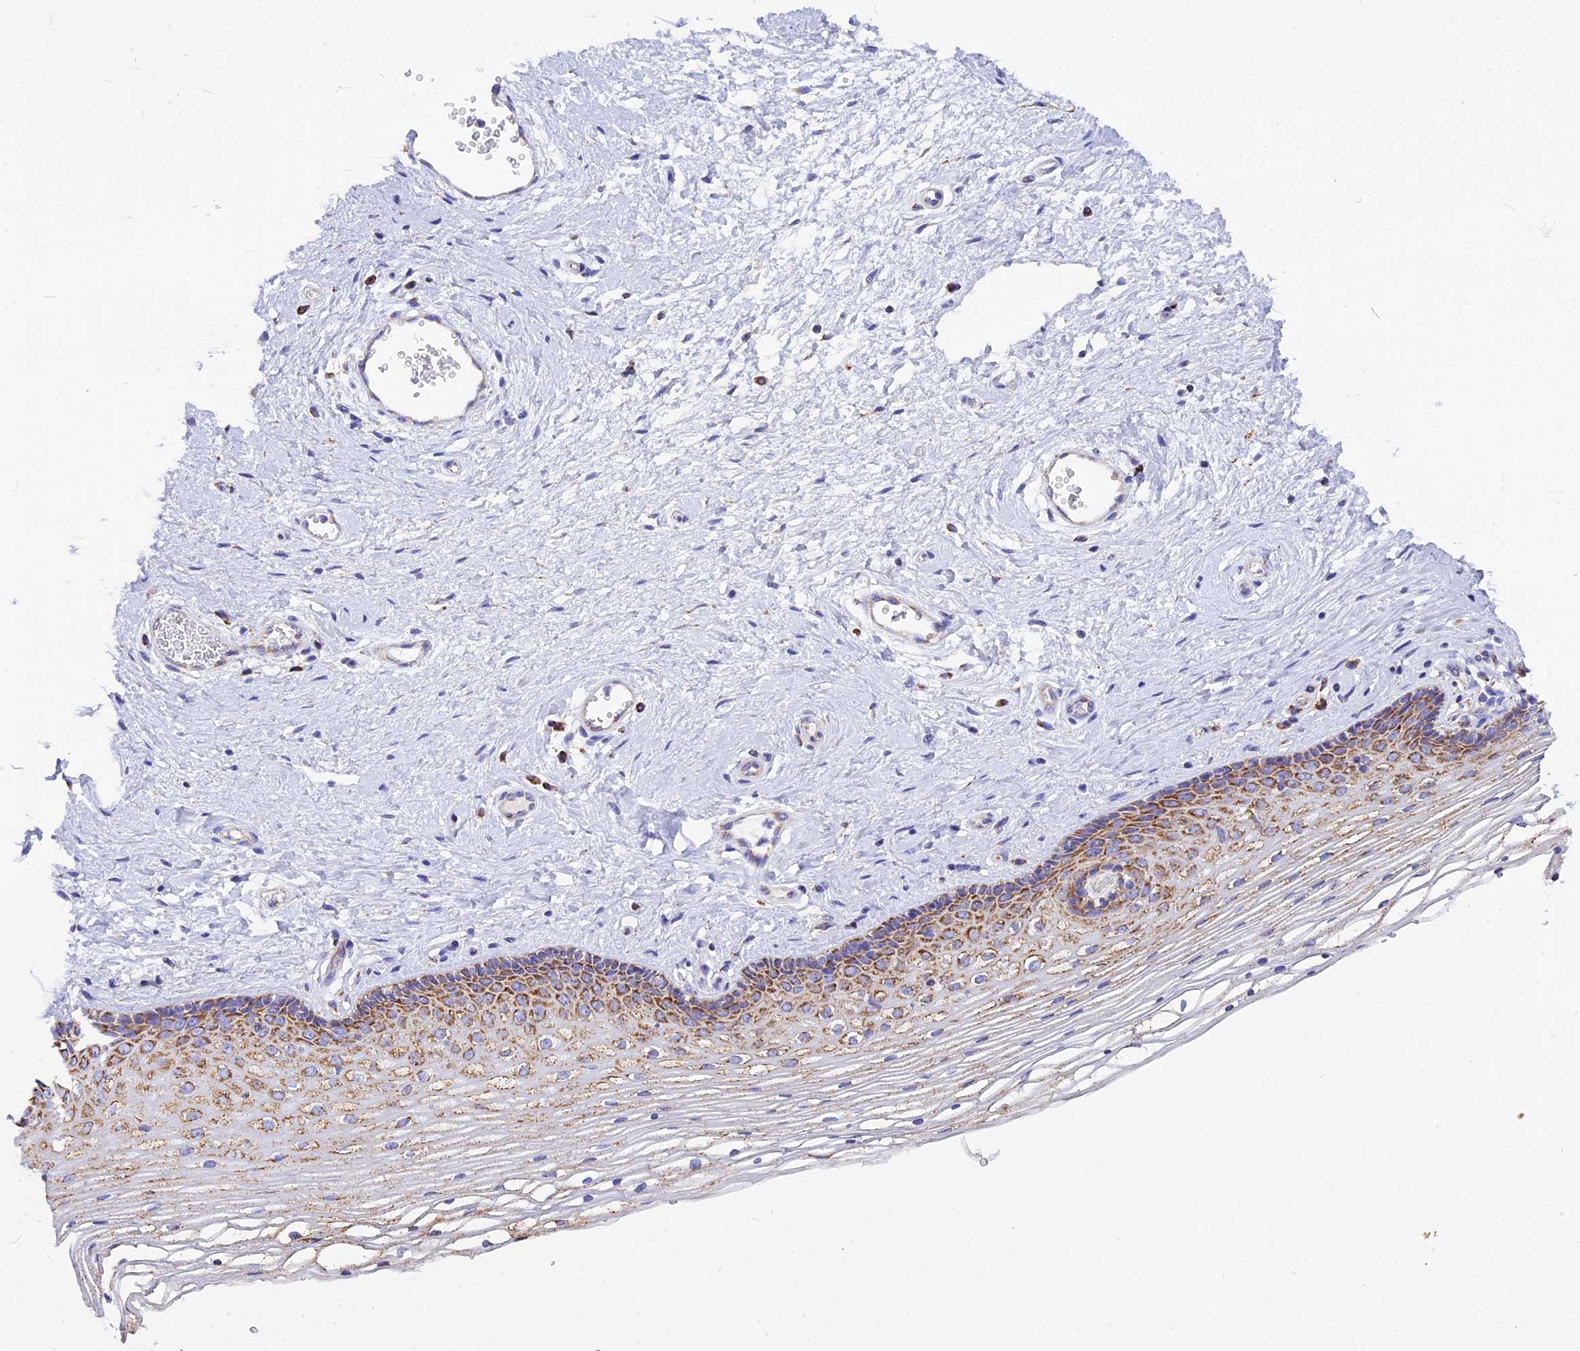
{"staining": {"intensity": "moderate", "quantity": ">75%", "location": "cytoplasmic/membranous"}, "tissue": "vagina", "cell_type": "Squamous epithelial cells", "image_type": "normal", "snomed": [{"axis": "morphology", "description": "Normal tissue, NOS"}, {"axis": "topography", "description": "Vagina"}], "caption": "Immunohistochemistry micrograph of unremarkable vagina: vagina stained using IHC demonstrates medium levels of moderate protein expression localized specifically in the cytoplasmic/membranous of squamous epithelial cells, appearing as a cytoplasmic/membranous brown color.", "gene": "VDAC2", "patient": {"sex": "female", "age": 46}}